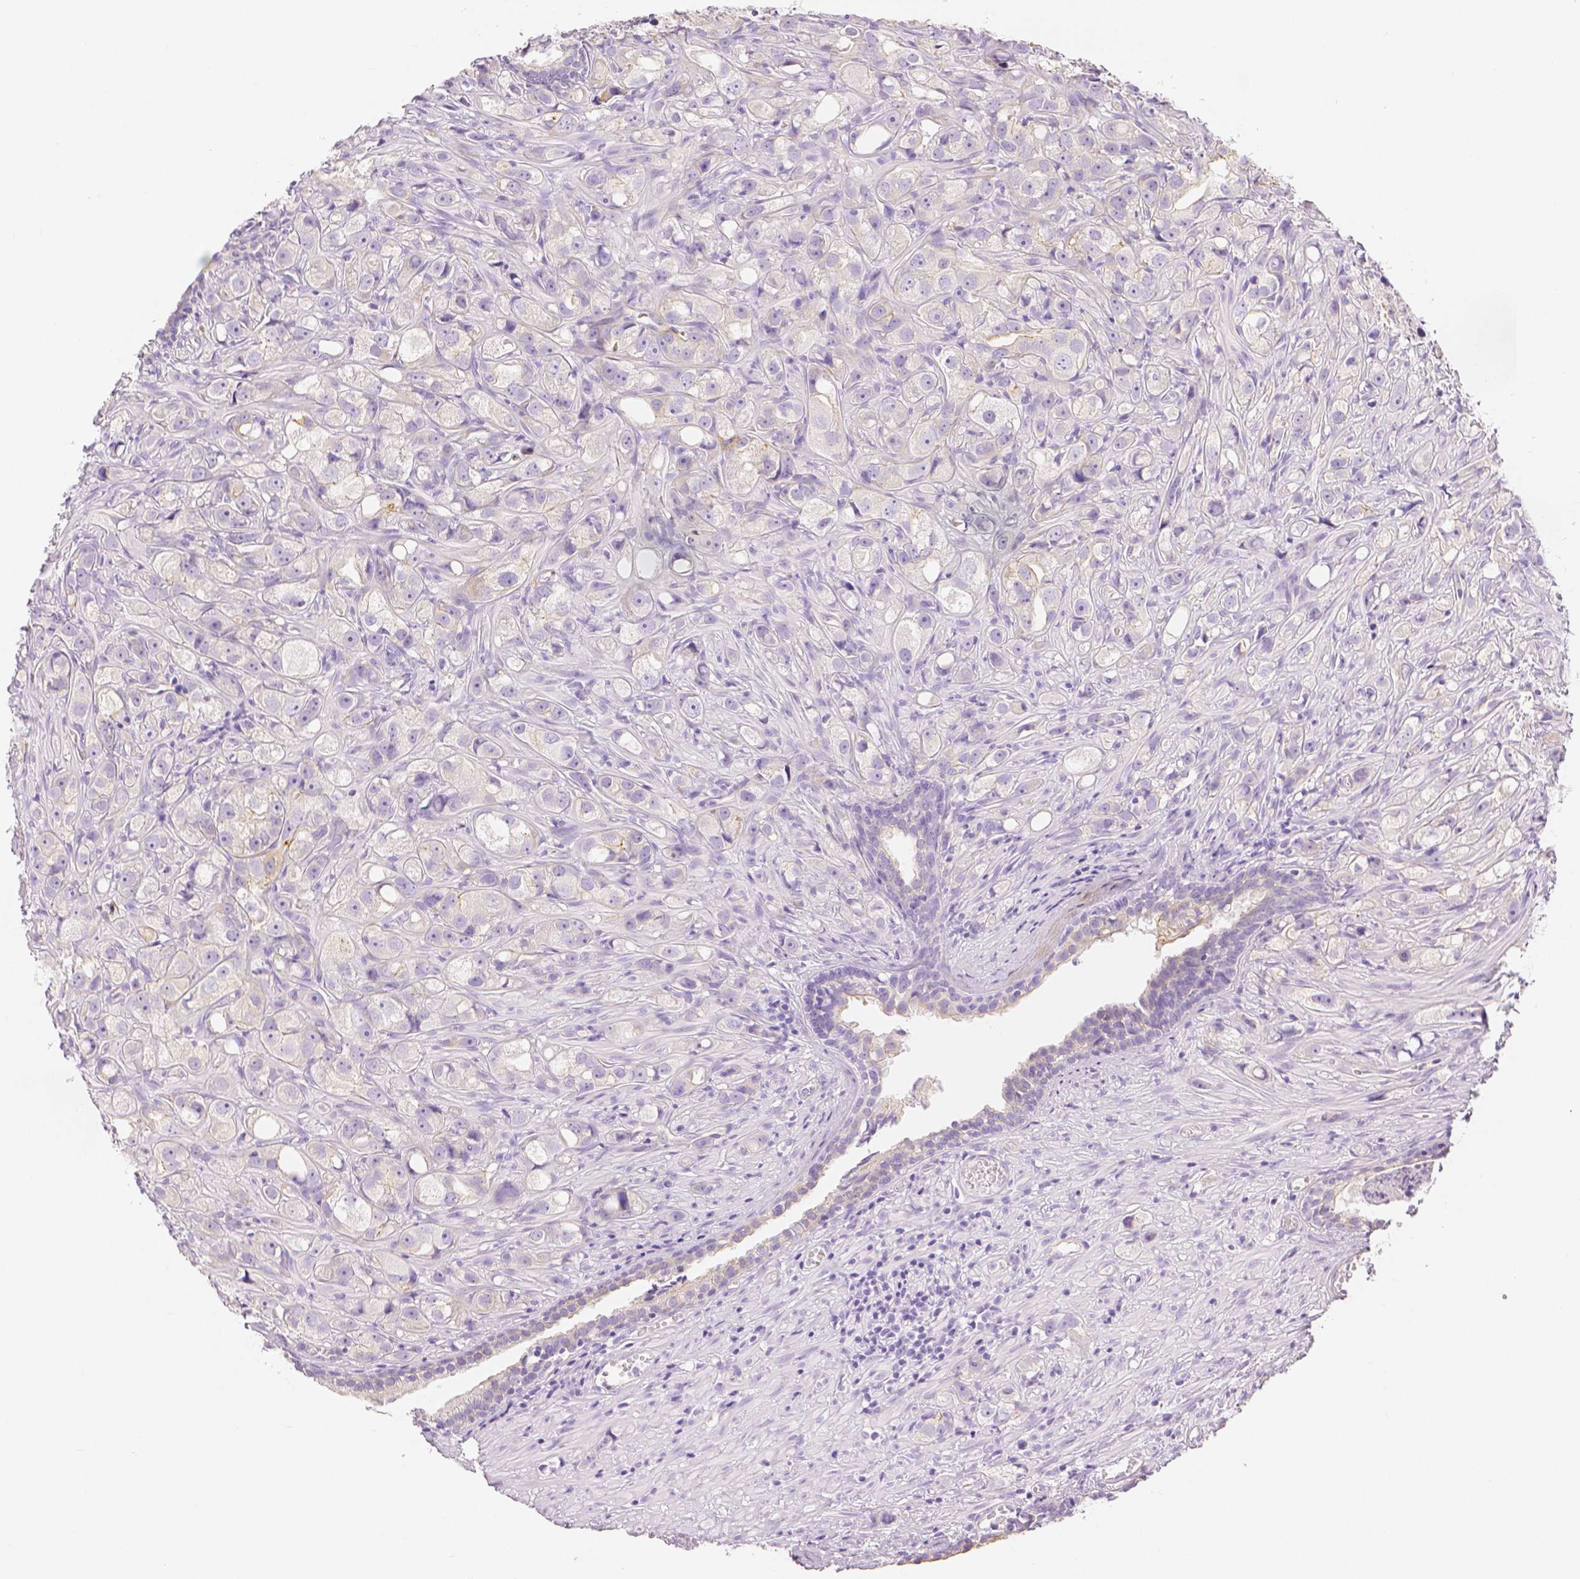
{"staining": {"intensity": "negative", "quantity": "none", "location": "none"}, "tissue": "prostate cancer", "cell_type": "Tumor cells", "image_type": "cancer", "snomed": [{"axis": "morphology", "description": "Adenocarcinoma, High grade"}, {"axis": "topography", "description": "Prostate"}], "caption": "DAB (3,3'-diaminobenzidine) immunohistochemical staining of prostate cancer exhibits no significant positivity in tumor cells.", "gene": "SLC27A5", "patient": {"sex": "male", "age": 75}}